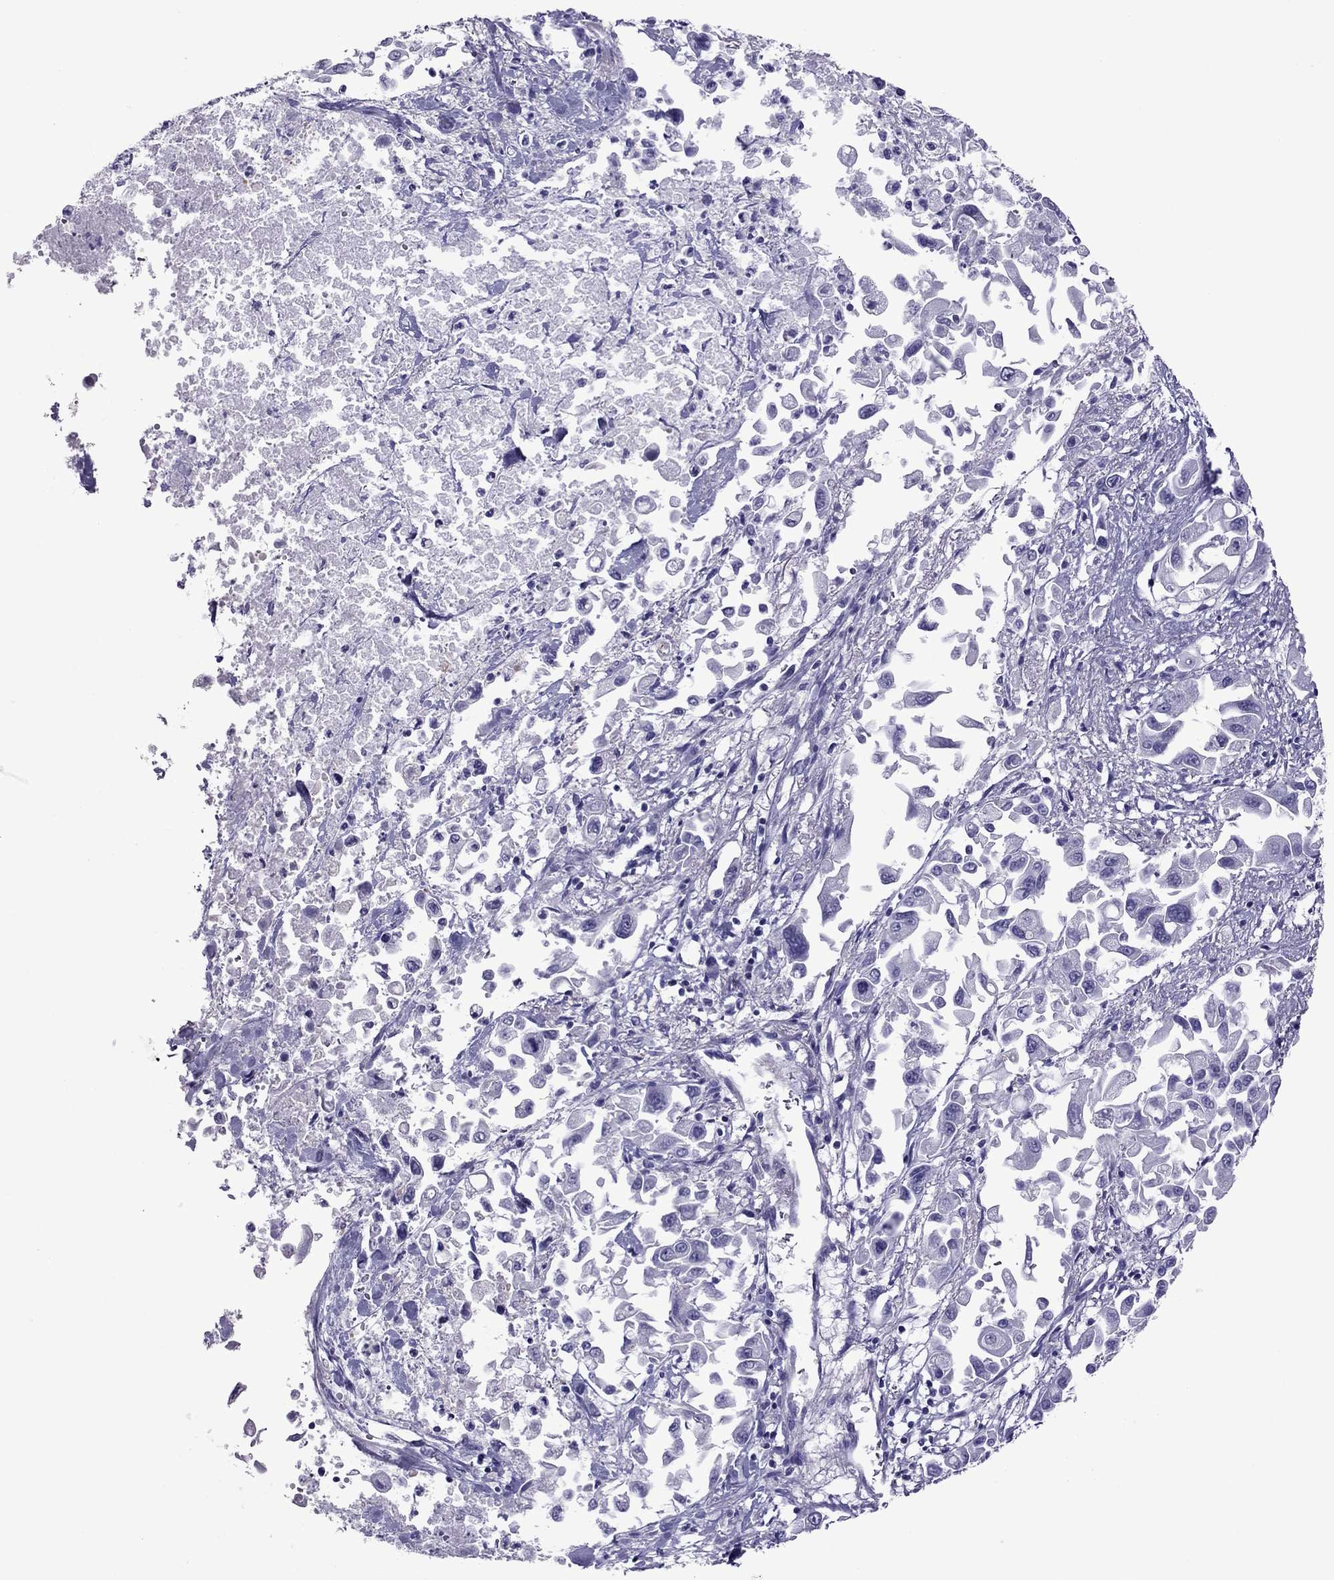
{"staining": {"intensity": "negative", "quantity": "none", "location": "none"}, "tissue": "pancreatic cancer", "cell_type": "Tumor cells", "image_type": "cancer", "snomed": [{"axis": "morphology", "description": "Adenocarcinoma, NOS"}, {"axis": "topography", "description": "Pancreas"}], "caption": "A high-resolution photomicrograph shows immunohistochemistry staining of pancreatic cancer, which exhibits no significant positivity in tumor cells.", "gene": "MYL11", "patient": {"sex": "female", "age": 83}}